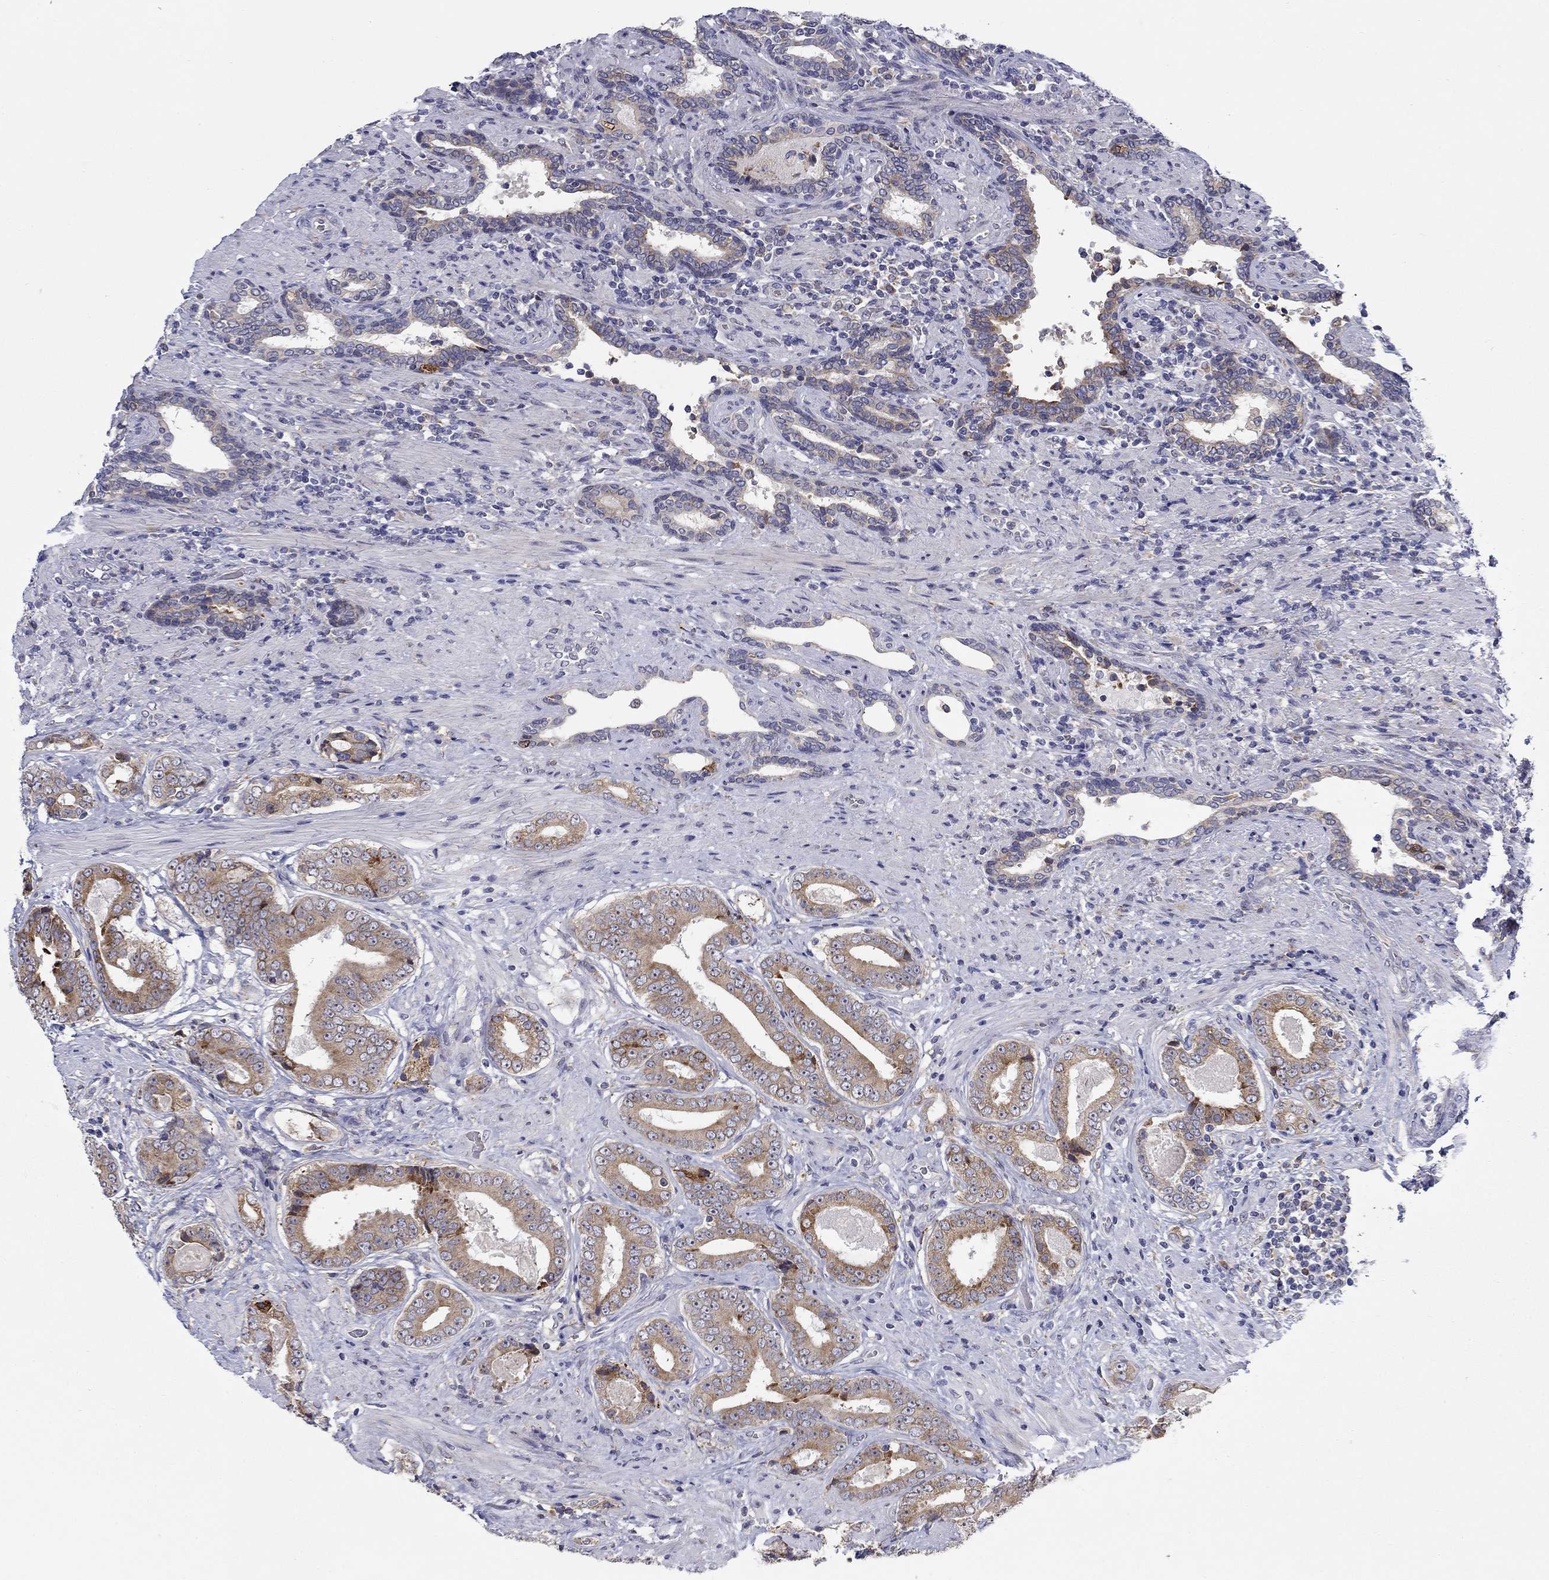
{"staining": {"intensity": "moderate", "quantity": "25%-75%", "location": "cytoplasmic/membranous"}, "tissue": "prostate cancer", "cell_type": "Tumor cells", "image_type": "cancer", "snomed": [{"axis": "morphology", "description": "Adenocarcinoma, Low grade"}, {"axis": "topography", "description": "Prostate and seminal vesicle, NOS"}], "caption": "IHC of human prostate cancer (low-grade adenocarcinoma) exhibits medium levels of moderate cytoplasmic/membranous expression in approximately 25%-75% of tumor cells. Using DAB (brown) and hematoxylin (blue) stains, captured at high magnification using brightfield microscopy.", "gene": "QRFPR", "patient": {"sex": "male", "age": 61}}